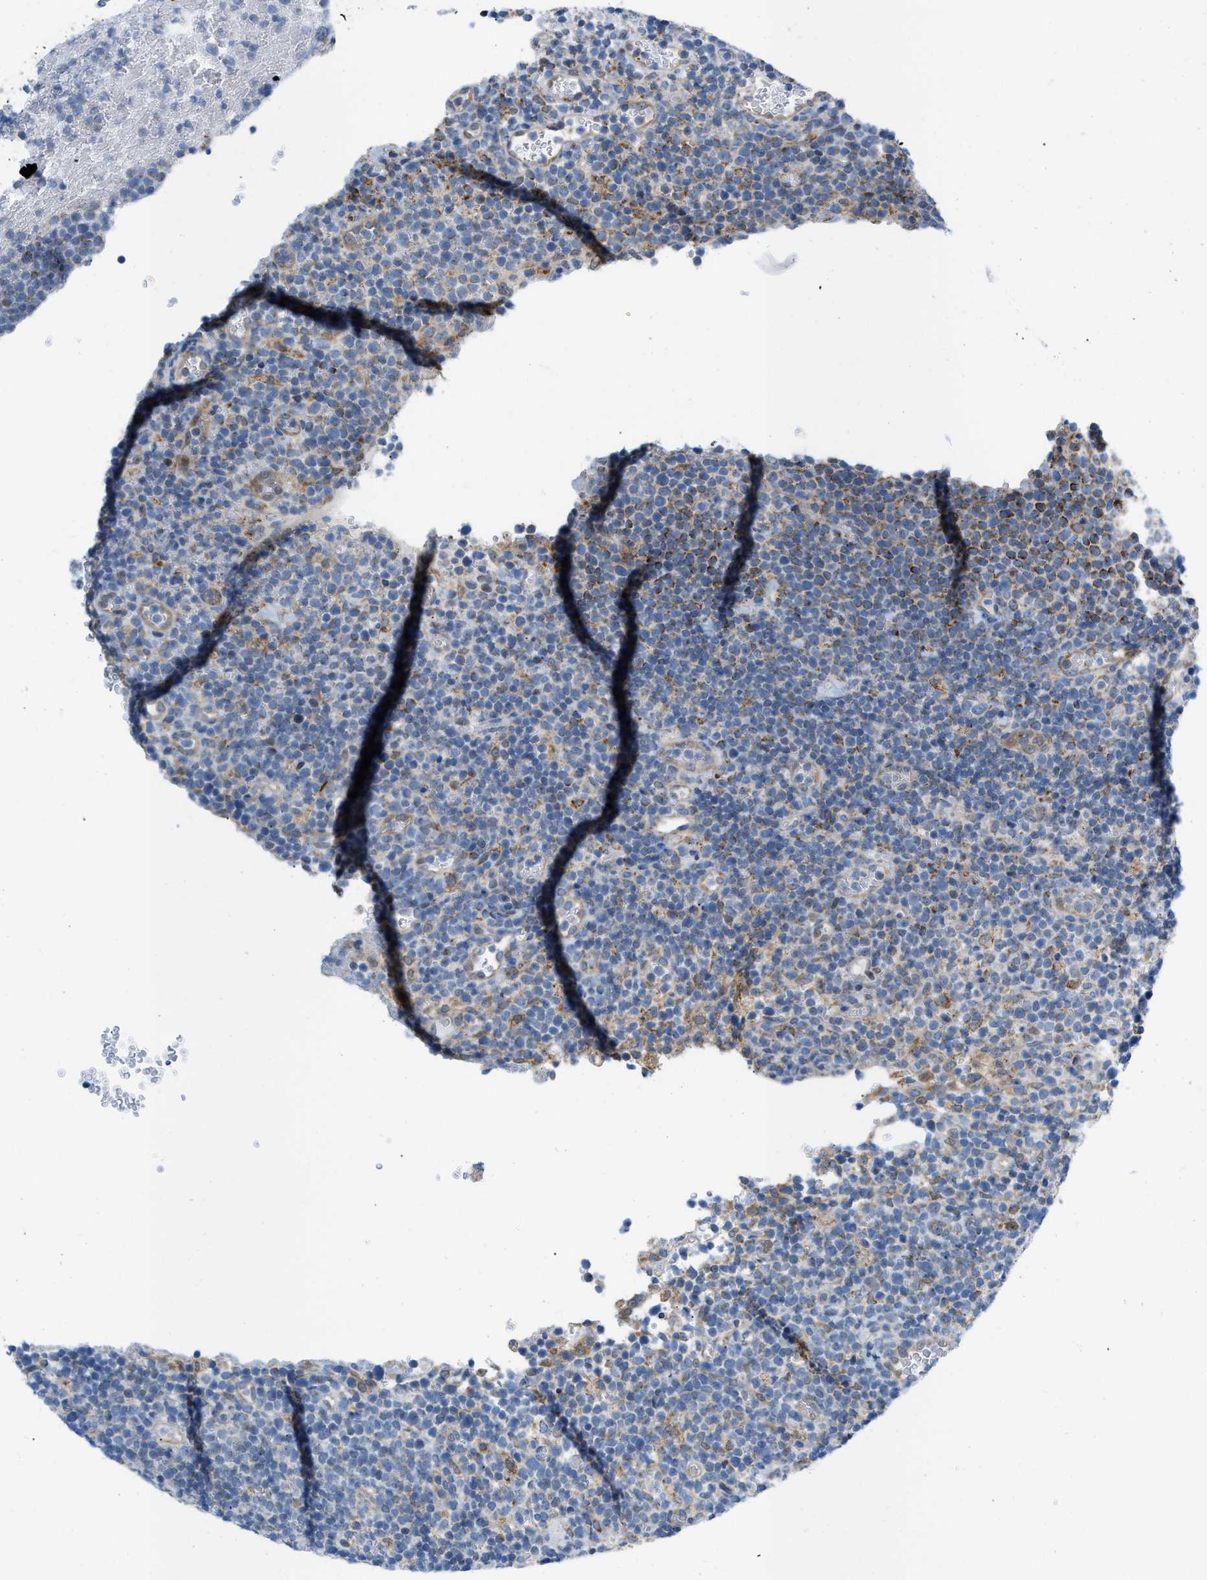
{"staining": {"intensity": "negative", "quantity": "none", "location": "none"}, "tissue": "lymphoma", "cell_type": "Tumor cells", "image_type": "cancer", "snomed": [{"axis": "morphology", "description": "Malignant lymphoma, non-Hodgkin's type, High grade"}, {"axis": "topography", "description": "Lymph node"}], "caption": "A photomicrograph of malignant lymphoma, non-Hodgkin's type (high-grade) stained for a protein demonstrates no brown staining in tumor cells.", "gene": "RBBP9", "patient": {"sex": "male", "age": 61}}